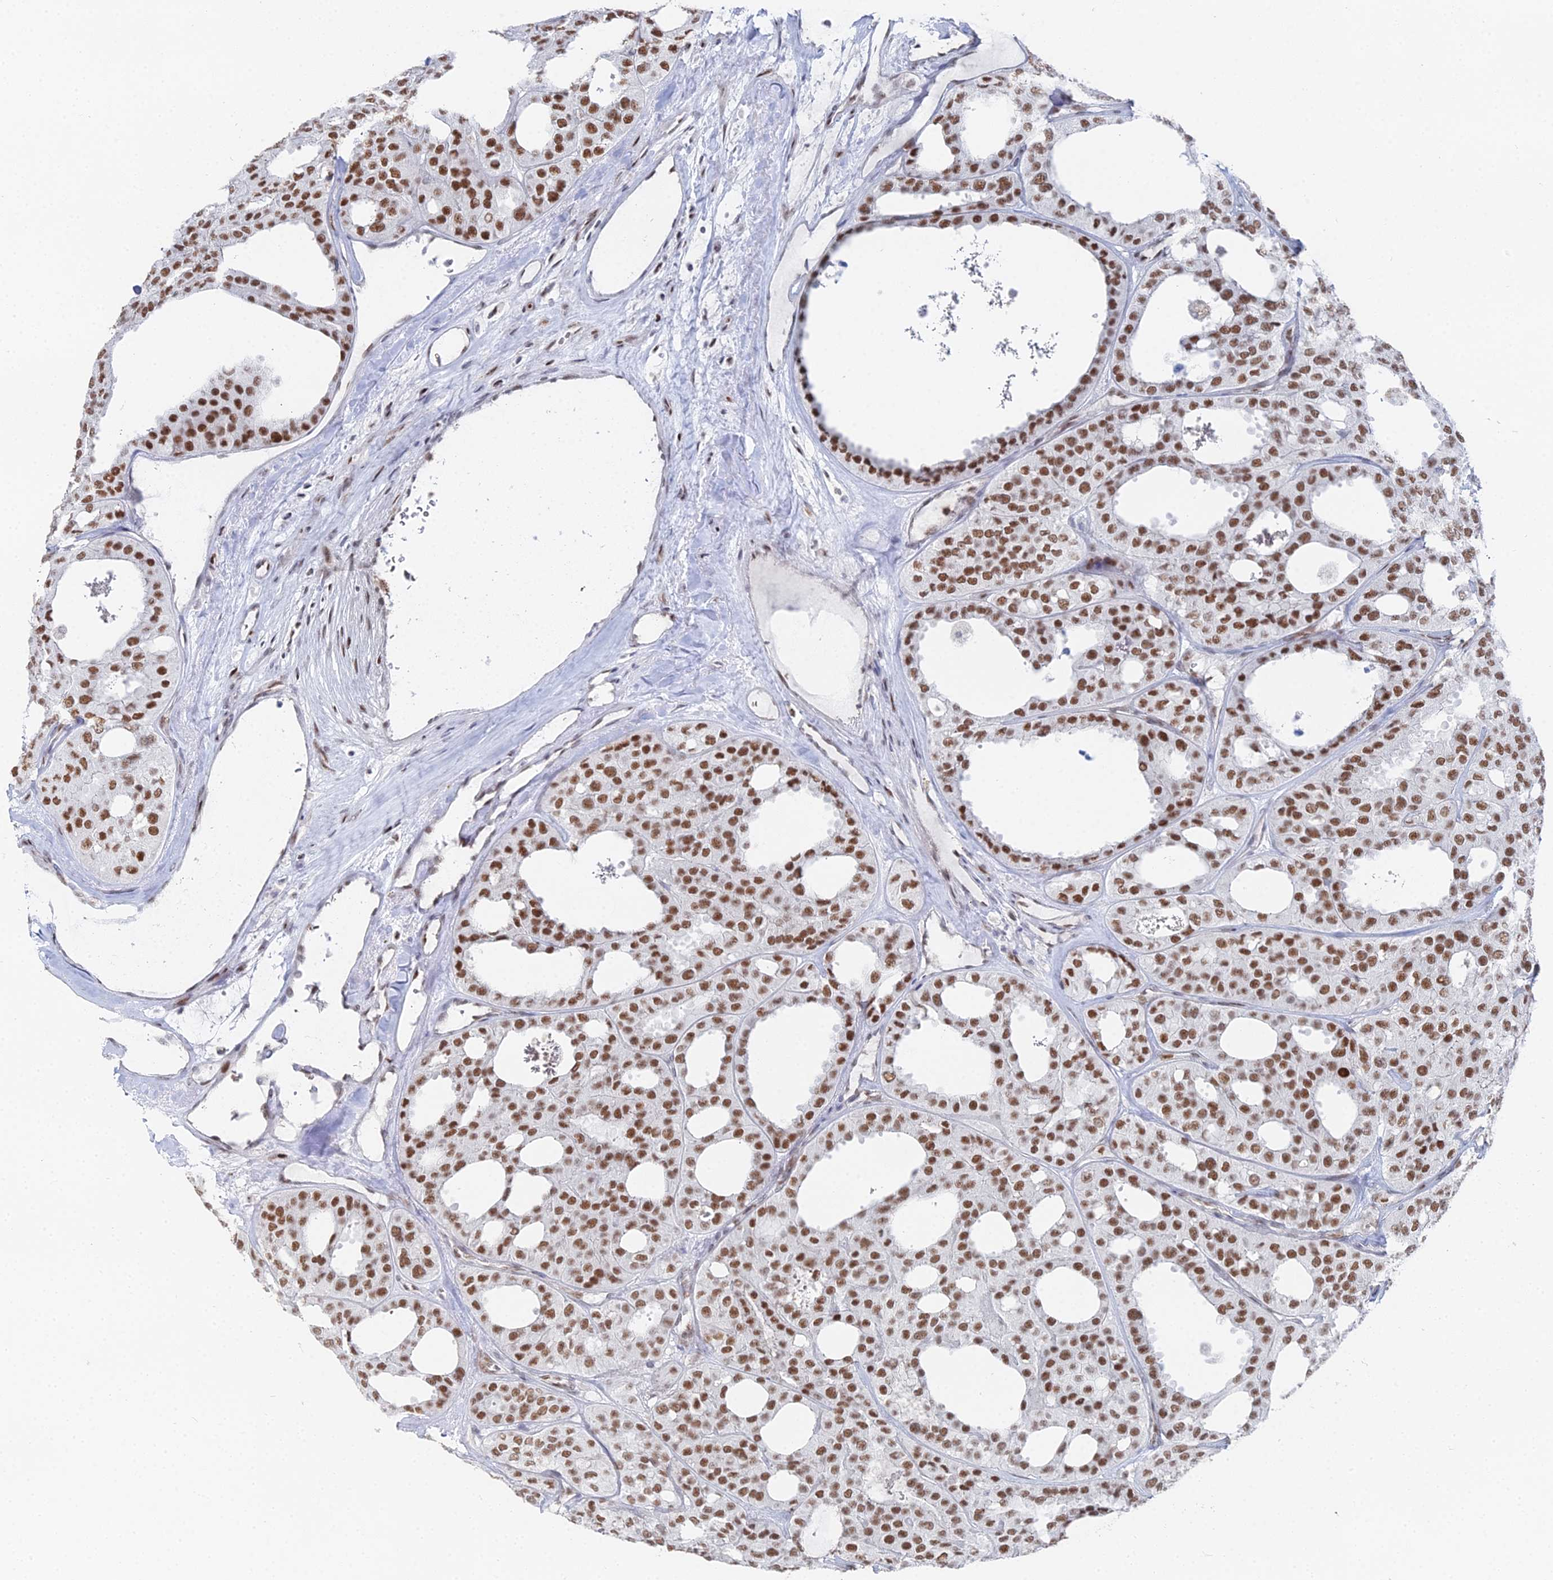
{"staining": {"intensity": "moderate", "quantity": ">75%", "location": "nuclear"}, "tissue": "thyroid cancer", "cell_type": "Tumor cells", "image_type": "cancer", "snomed": [{"axis": "morphology", "description": "Follicular adenoma carcinoma, NOS"}, {"axis": "topography", "description": "Thyroid gland"}], "caption": "Moderate nuclear protein staining is seen in approximately >75% of tumor cells in thyroid cancer.", "gene": "GSC2", "patient": {"sex": "male", "age": 75}}